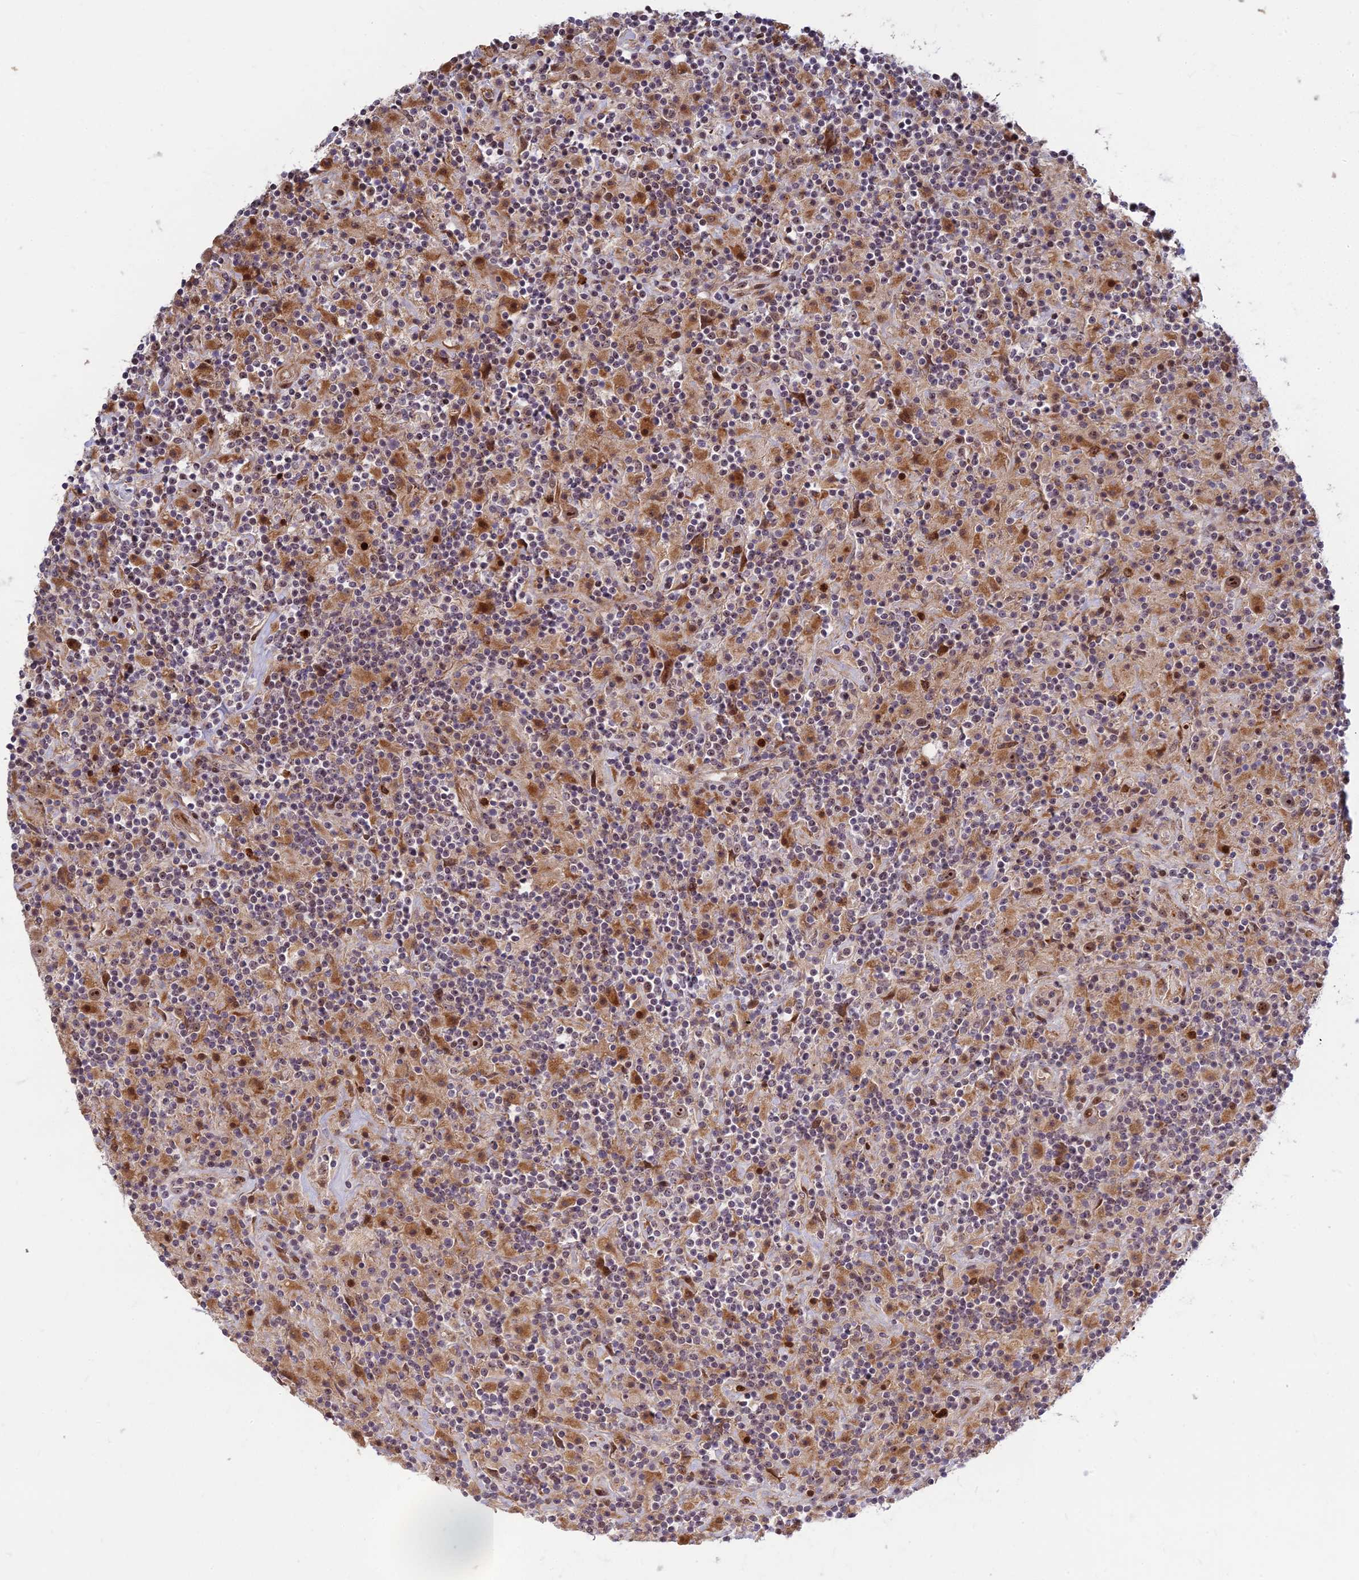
{"staining": {"intensity": "moderate", "quantity": ">75%", "location": "cytoplasmic/membranous,nuclear"}, "tissue": "lymphoma", "cell_type": "Tumor cells", "image_type": "cancer", "snomed": [{"axis": "morphology", "description": "Hodgkin's disease, NOS"}, {"axis": "topography", "description": "Lymph node"}], "caption": "The photomicrograph reveals staining of lymphoma, revealing moderate cytoplasmic/membranous and nuclear protein expression (brown color) within tumor cells.", "gene": "UFSP2", "patient": {"sex": "male", "age": 70}}